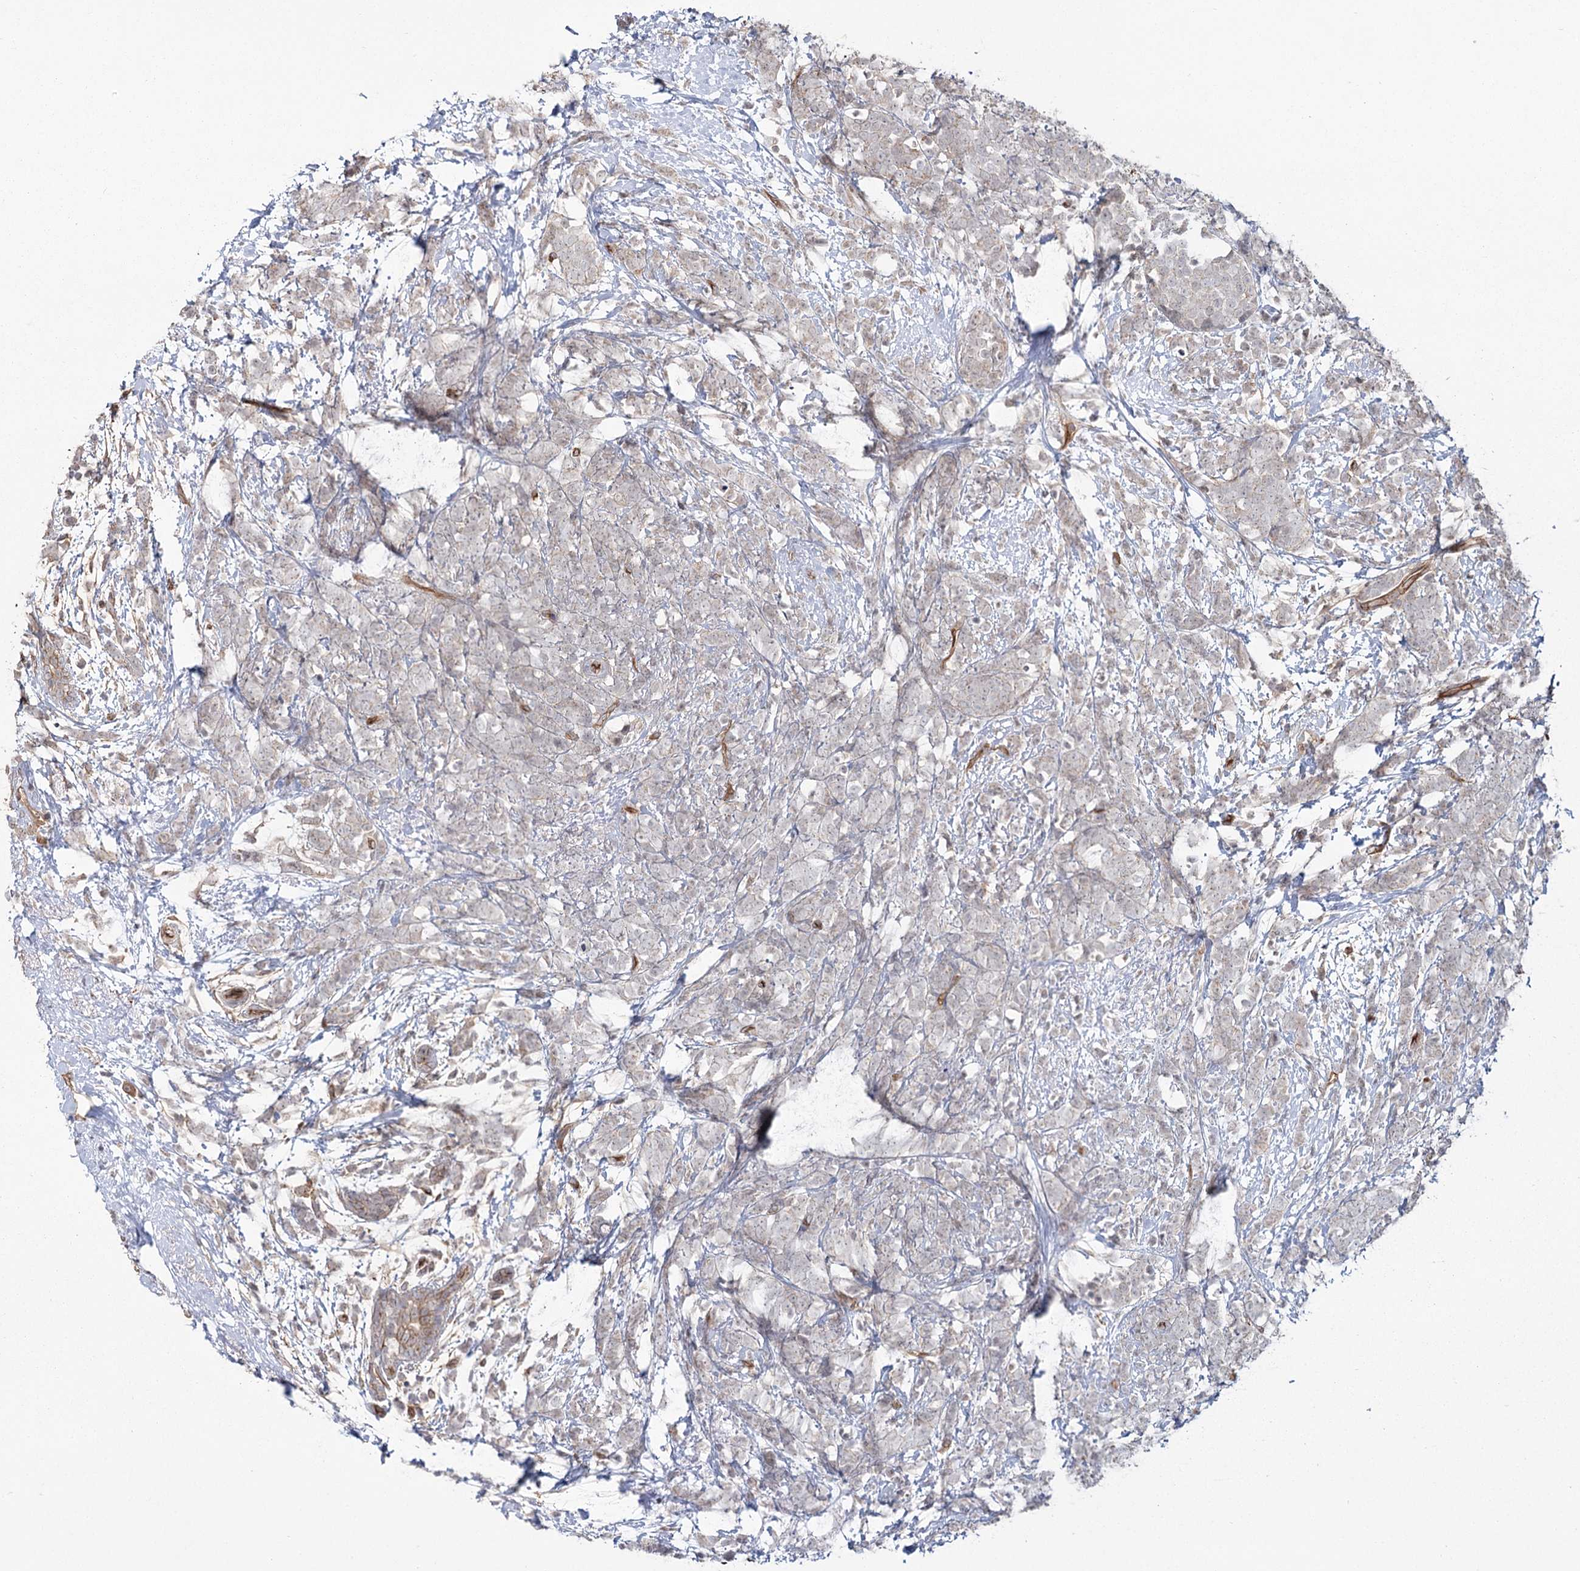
{"staining": {"intensity": "negative", "quantity": "none", "location": "none"}, "tissue": "breast cancer", "cell_type": "Tumor cells", "image_type": "cancer", "snomed": [{"axis": "morphology", "description": "Lobular carcinoma"}, {"axis": "topography", "description": "Breast"}], "caption": "Tumor cells are negative for protein expression in human breast lobular carcinoma. The staining is performed using DAB (3,3'-diaminobenzidine) brown chromogen with nuclei counter-stained in using hematoxylin.", "gene": "RPP14", "patient": {"sex": "female", "age": 58}}